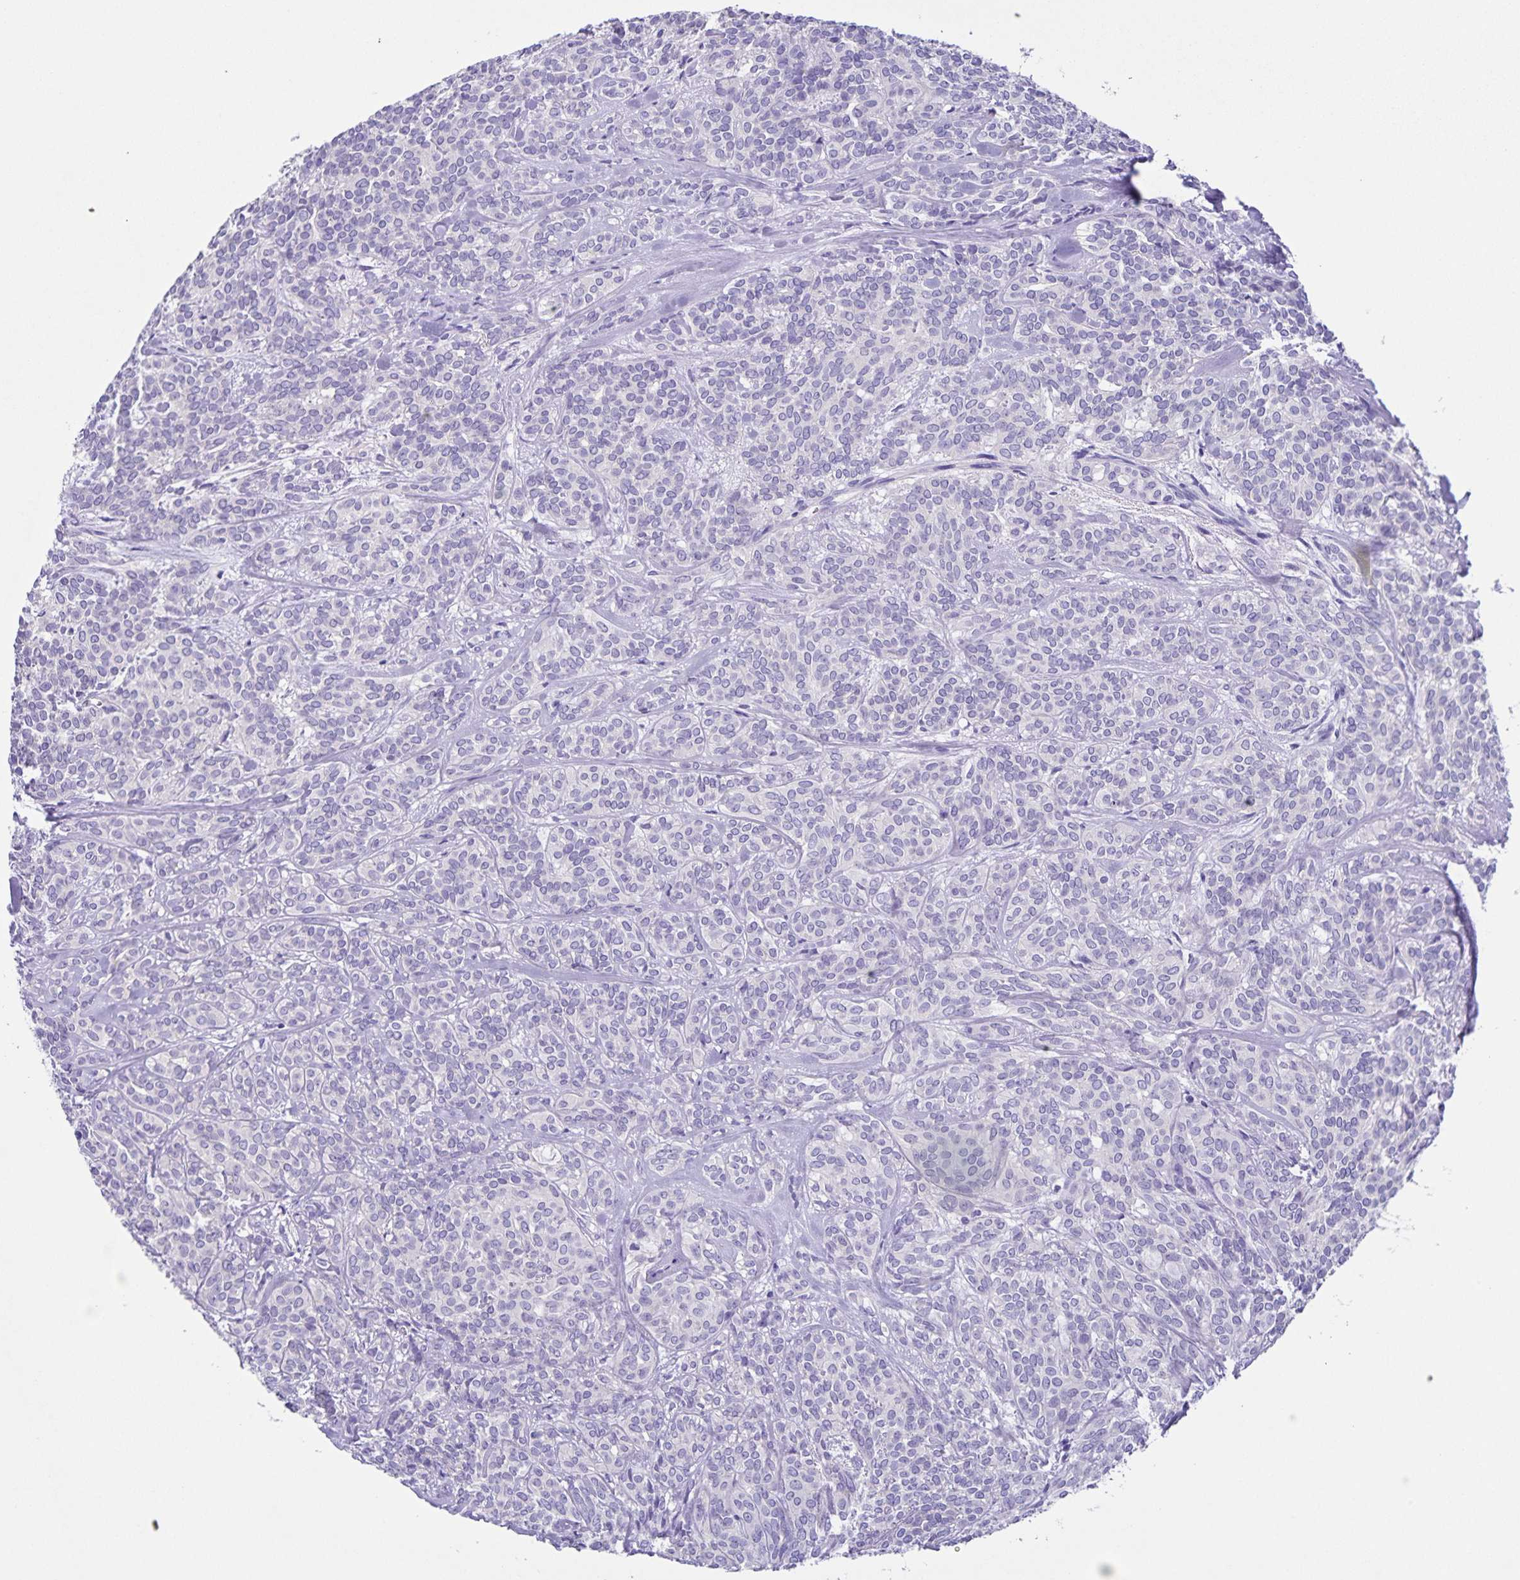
{"staining": {"intensity": "negative", "quantity": "none", "location": "none"}, "tissue": "head and neck cancer", "cell_type": "Tumor cells", "image_type": "cancer", "snomed": [{"axis": "morphology", "description": "Adenocarcinoma, NOS"}, {"axis": "topography", "description": "Head-Neck"}], "caption": "The micrograph demonstrates no significant positivity in tumor cells of head and neck adenocarcinoma. (Brightfield microscopy of DAB IHC at high magnification).", "gene": "CAPSL", "patient": {"sex": "female", "age": 57}}